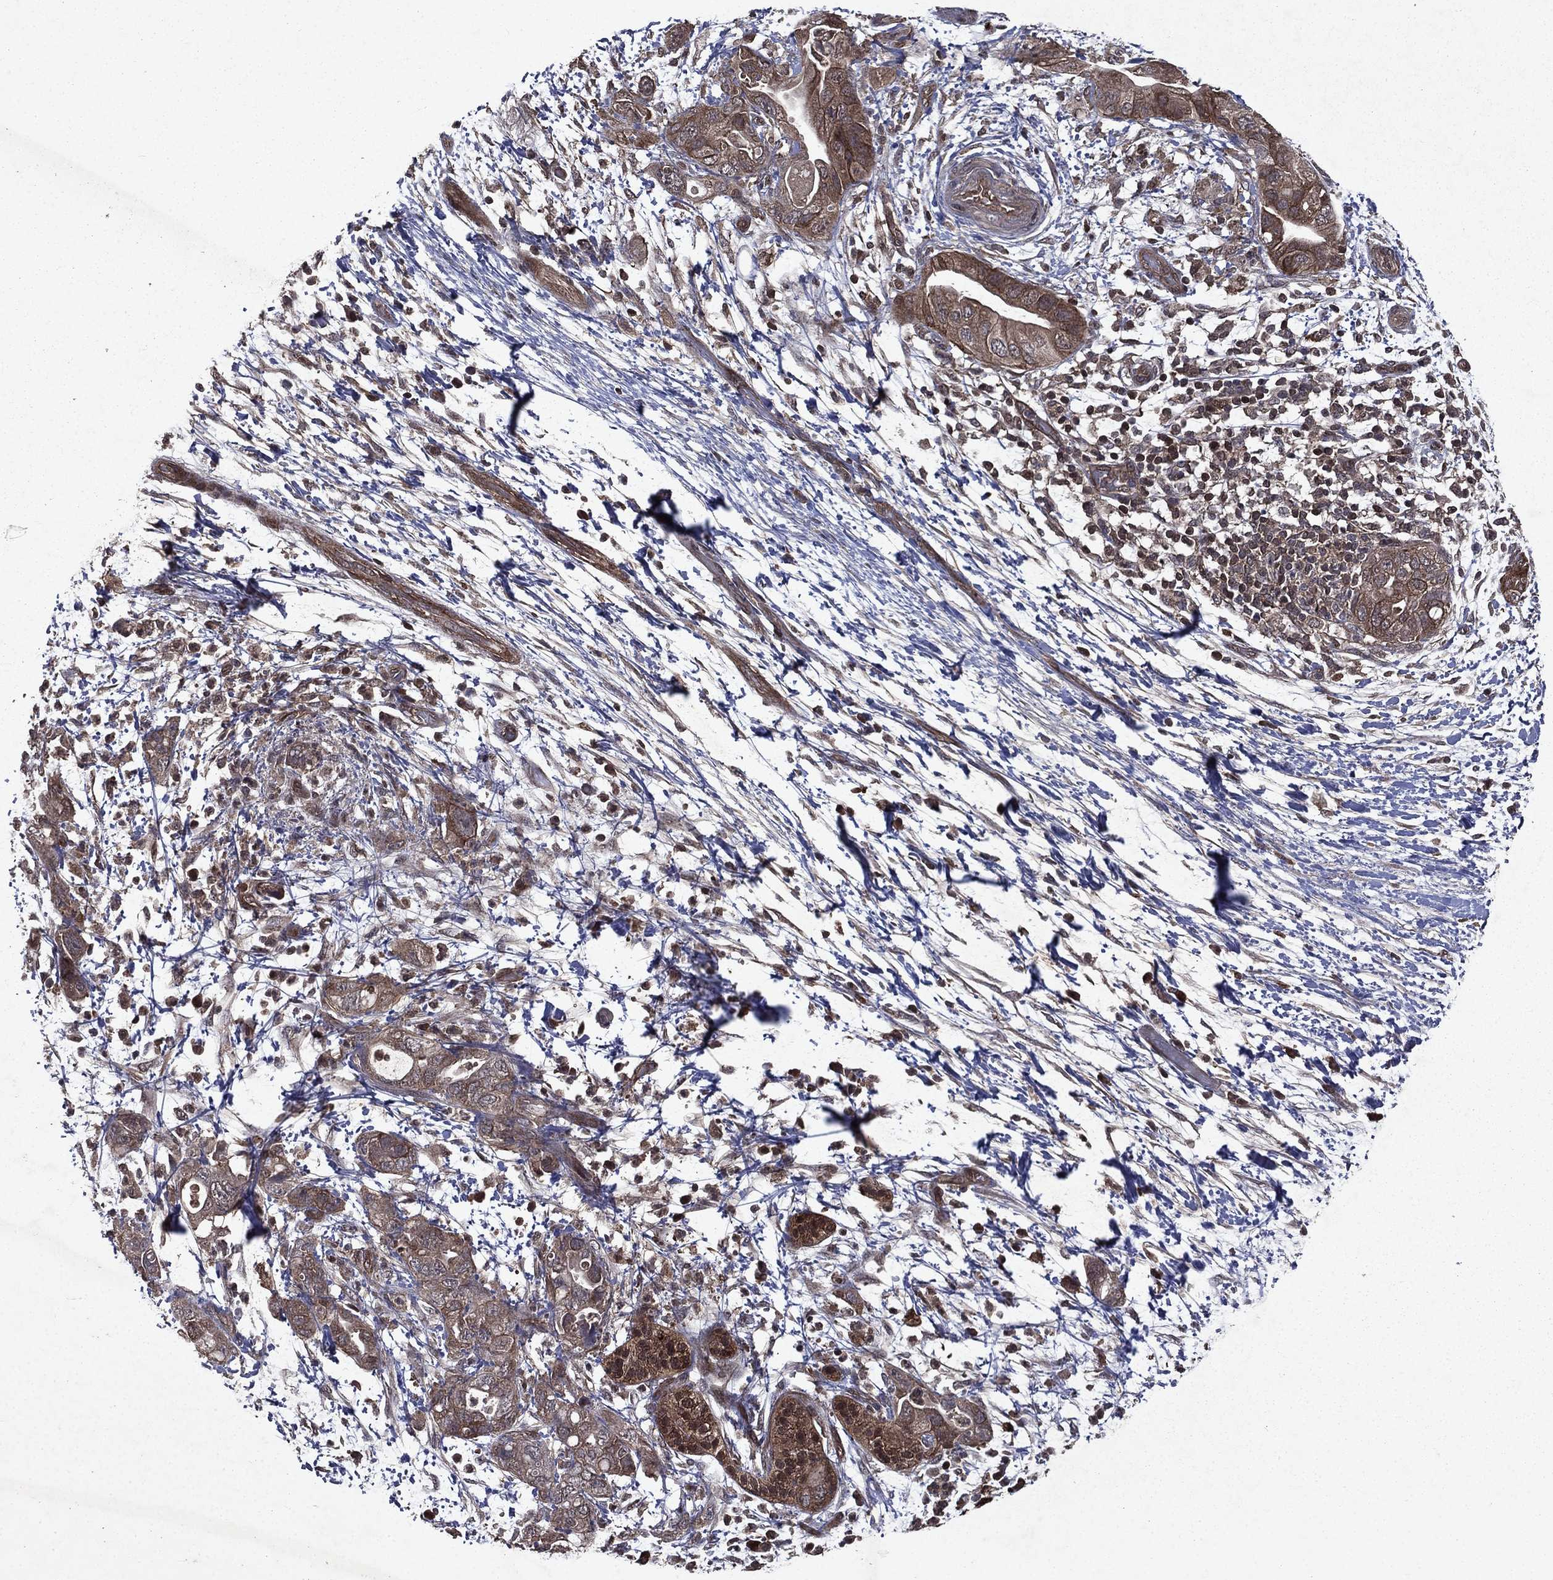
{"staining": {"intensity": "moderate", "quantity": "<25%", "location": "cytoplasmic/membranous"}, "tissue": "pancreatic cancer", "cell_type": "Tumor cells", "image_type": "cancer", "snomed": [{"axis": "morphology", "description": "Adenocarcinoma, NOS"}, {"axis": "topography", "description": "Pancreas"}], "caption": "Immunohistochemistry (IHC) photomicrograph of neoplastic tissue: human pancreatic adenocarcinoma stained using IHC reveals low levels of moderate protein expression localized specifically in the cytoplasmic/membranous of tumor cells, appearing as a cytoplasmic/membranous brown color.", "gene": "FGD1", "patient": {"sex": "female", "age": 72}}